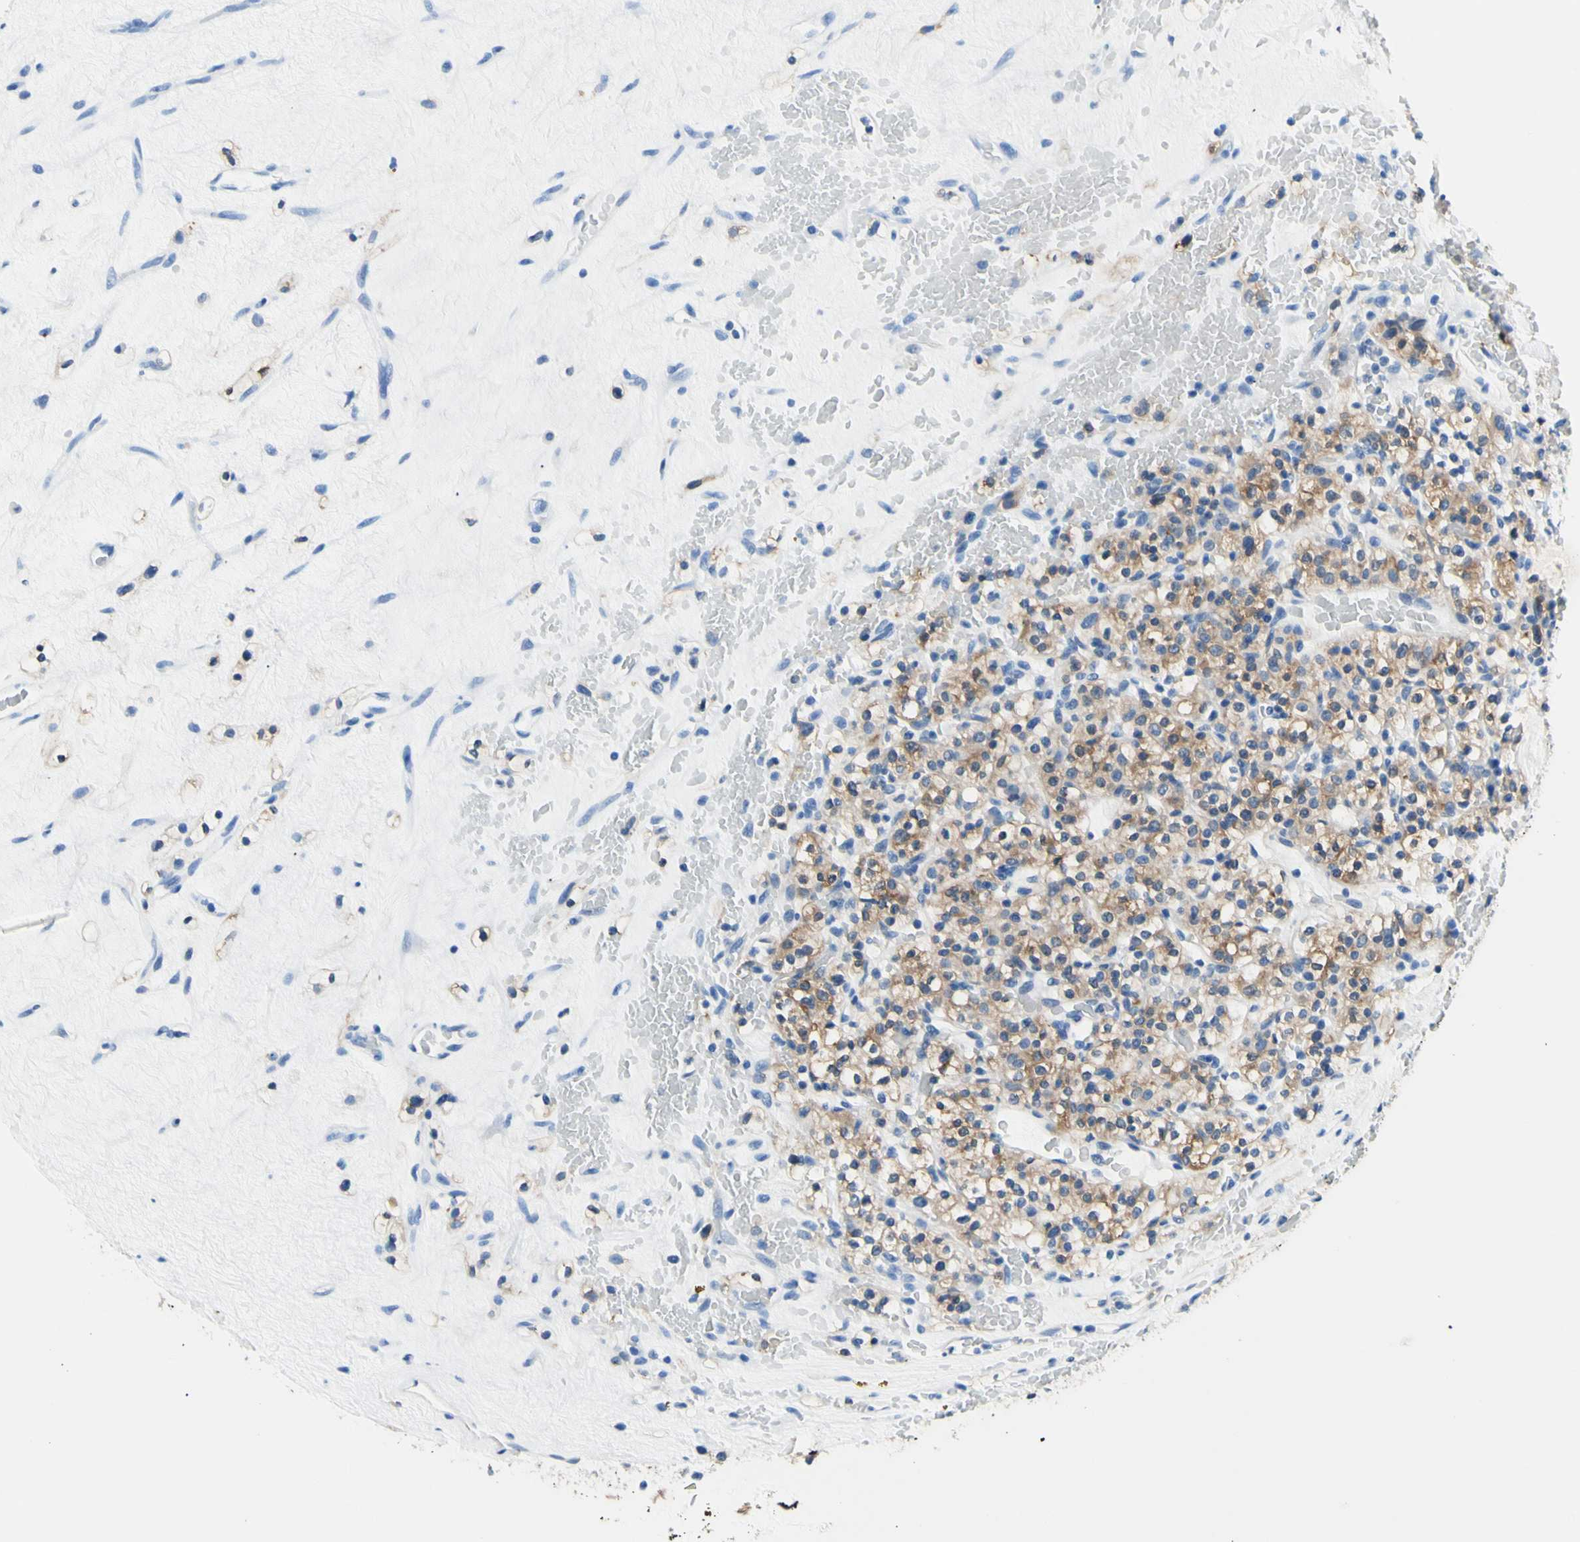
{"staining": {"intensity": "weak", "quantity": ">75%", "location": "cytoplasmic/membranous"}, "tissue": "renal cancer", "cell_type": "Tumor cells", "image_type": "cancer", "snomed": [{"axis": "morphology", "description": "Normal tissue, NOS"}, {"axis": "morphology", "description": "Adenocarcinoma, NOS"}, {"axis": "topography", "description": "Kidney"}], "caption": "The photomicrograph demonstrates a brown stain indicating the presence of a protein in the cytoplasmic/membranous of tumor cells in renal cancer. Using DAB (3,3'-diaminobenzidine) (brown) and hematoxylin (blue) stains, captured at high magnification using brightfield microscopy.", "gene": "HPCA", "patient": {"sex": "female", "age": 72}}